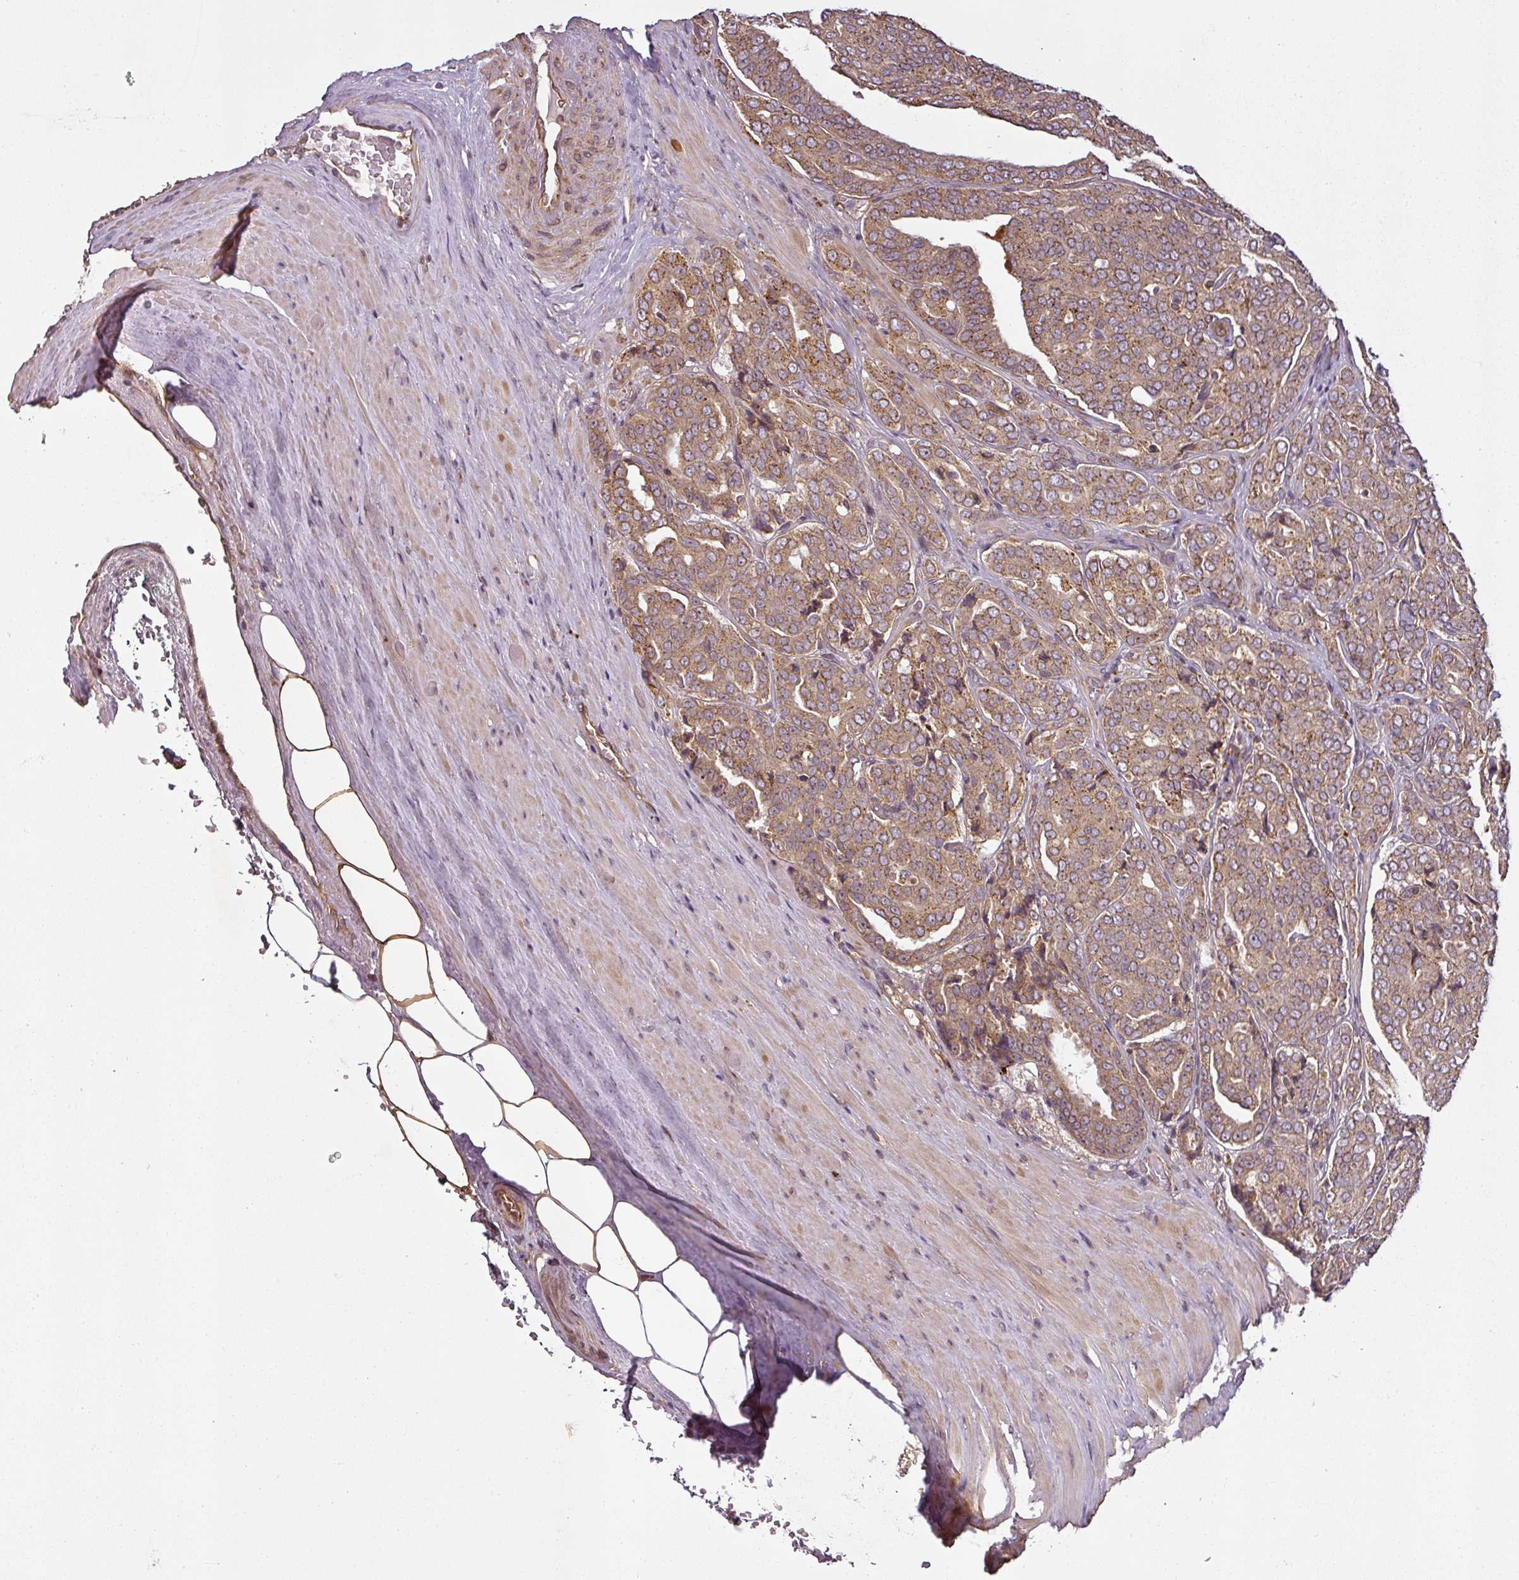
{"staining": {"intensity": "moderate", "quantity": ">75%", "location": "cytoplasmic/membranous"}, "tissue": "prostate cancer", "cell_type": "Tumor cells", "image_type": "cancer", "snomed": [{"axis": "morphology", "description": "Adenocarcinoma, High grade"}, {"axis": "topography", "description": "Prostate"}], "caption": "An image showing moderate cytoplasmic/membranous staining in about >75% of tumor cells in high-grade adenocarcinoma (prostate), as visualized by brown immunohistochemical staining.", "gene": "DIMT1", "patient": {"sex": "male", "age": 68}}